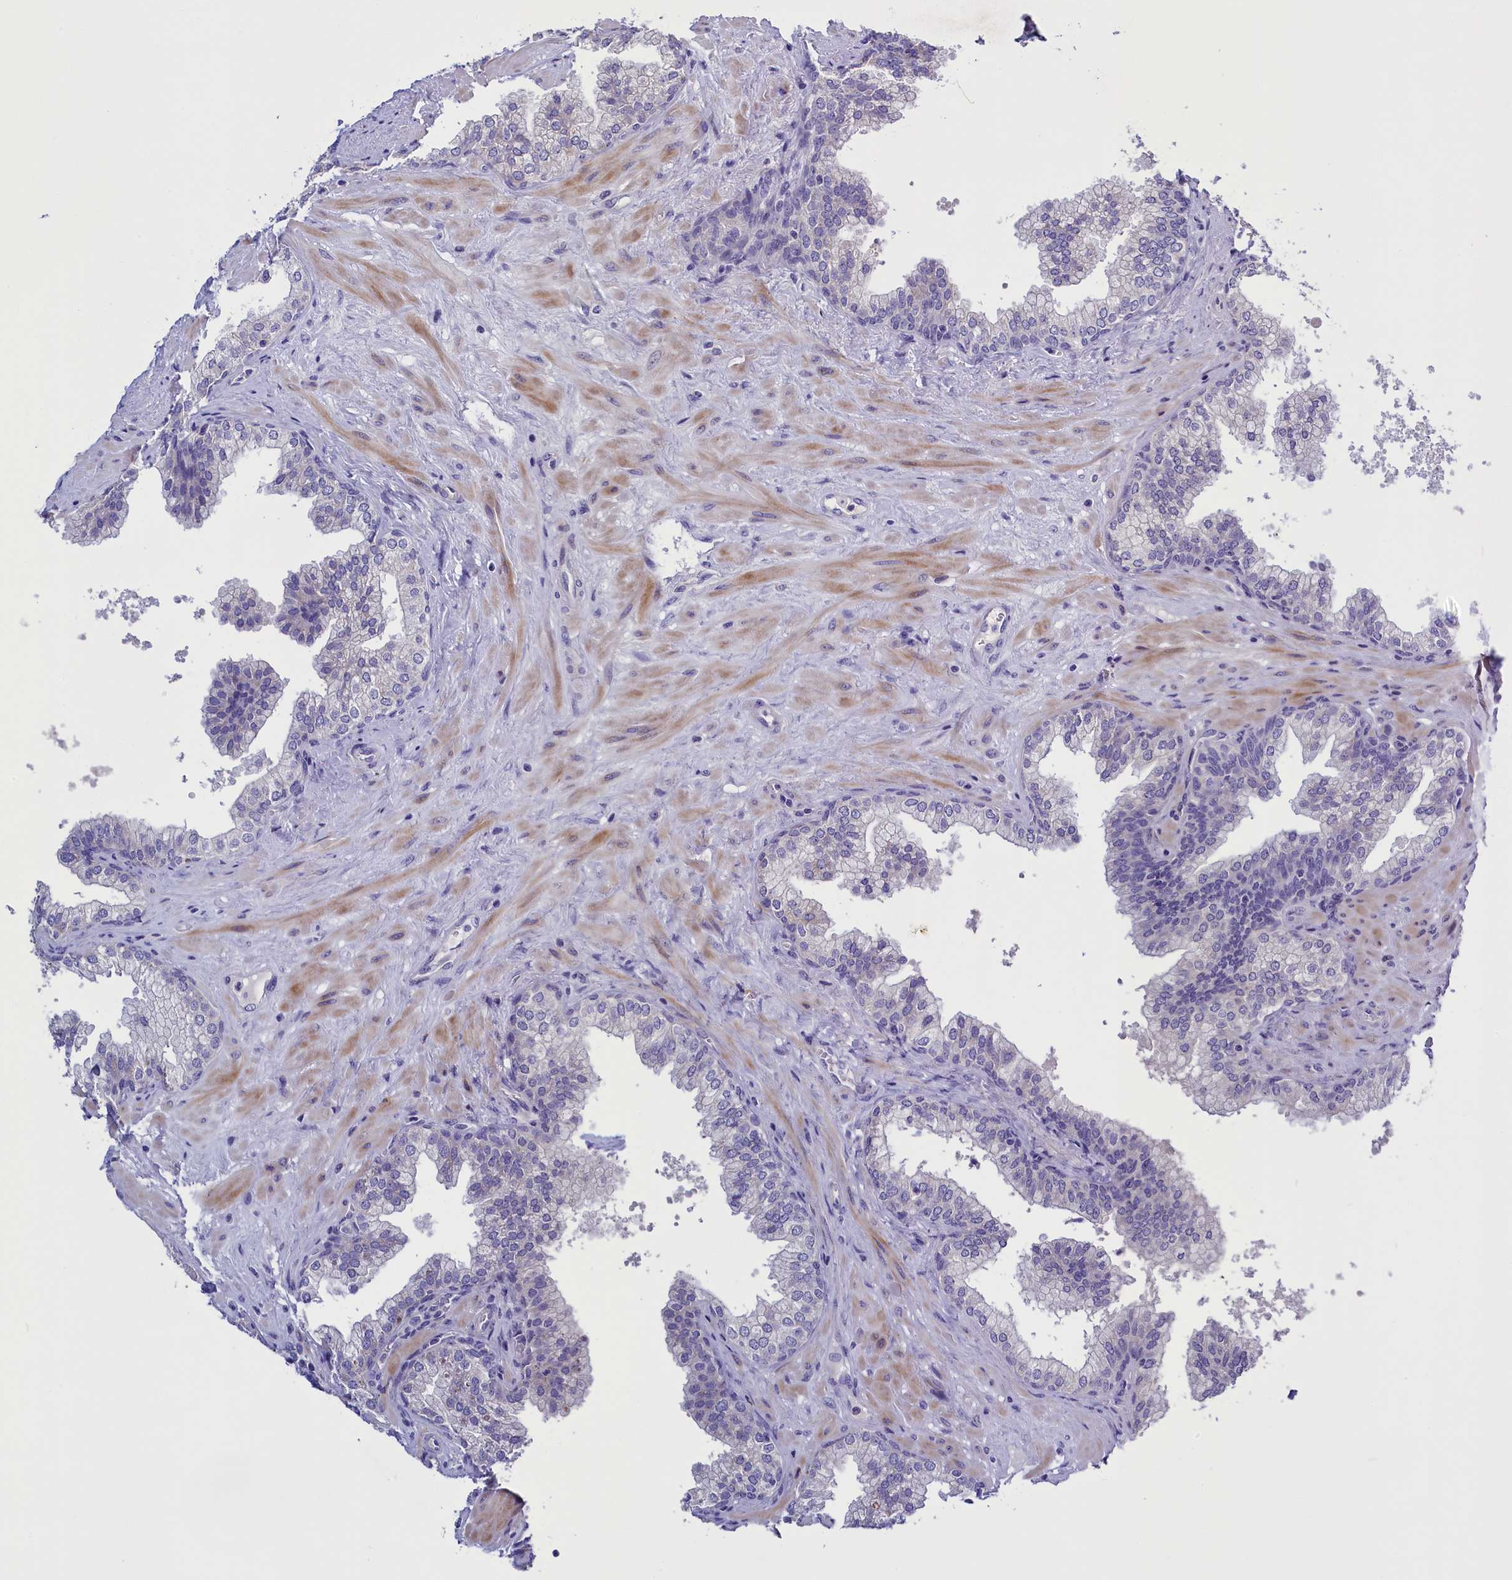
{"staining": {"intensity": "negative", "quantity": "none", "location": "none"}, "tissue": "prostate", "cell_type": "Glandular cells", "image_type": "normal", "snomed": [{"axis": "morphology", "description": "Normal tissue, NOS"}, {"axis": "topography", "description": "Prostate"}], "caption": "A high-resolution histopathology image shows immunohistochemistry staining of normal prostate, which shows no significant staining in glandular cells. (DAB (3,3'-diaminobenzidine) IHC with hematoxylin counter stain).", "gene": "RTTN", "patient": {"sex": "male", "age": 60}}